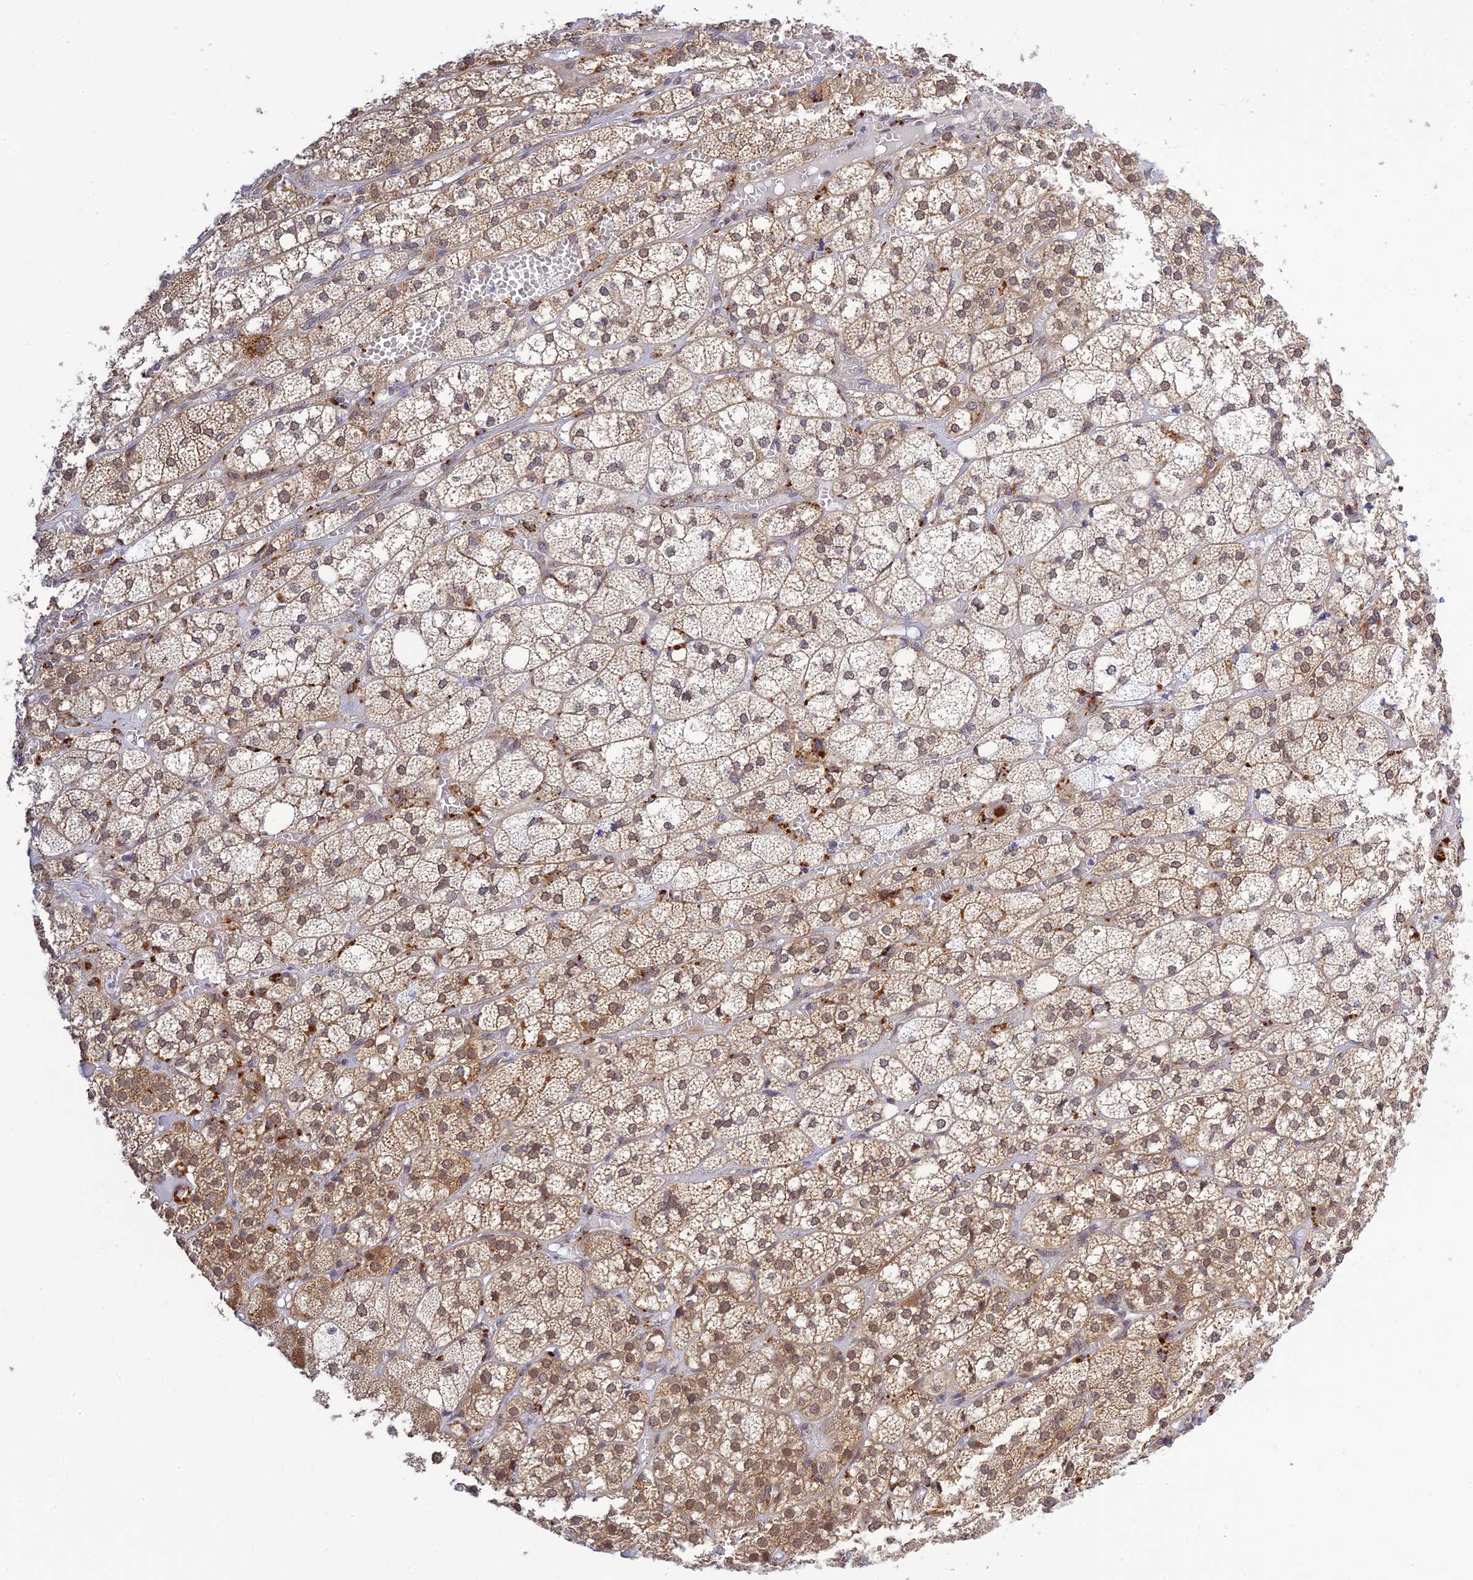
{"staining": {"intensity": "moderate", "quantity": ">75%", "location": "cytoplasmic/membranous"}, "tissue": "adrenal gland", "cell_type": "Glandular cells", "image_type": "normal", "snomed": [{"axis": "morphology", "description": "Normal tissue, NOS"}, {"axis": "topography", "description": "Adrenal gland"}], "caption": "This photomicrograph shows benign adrenal gland stained with immunohistochemistry to label a protein in brown. The cytoplasmic/membranous of glandular cells show moderate positivity for the protein. Nuclei are counter-stained blue.", "gene": "SKIC8", "patient": {"sex": "female", "age": 61}}